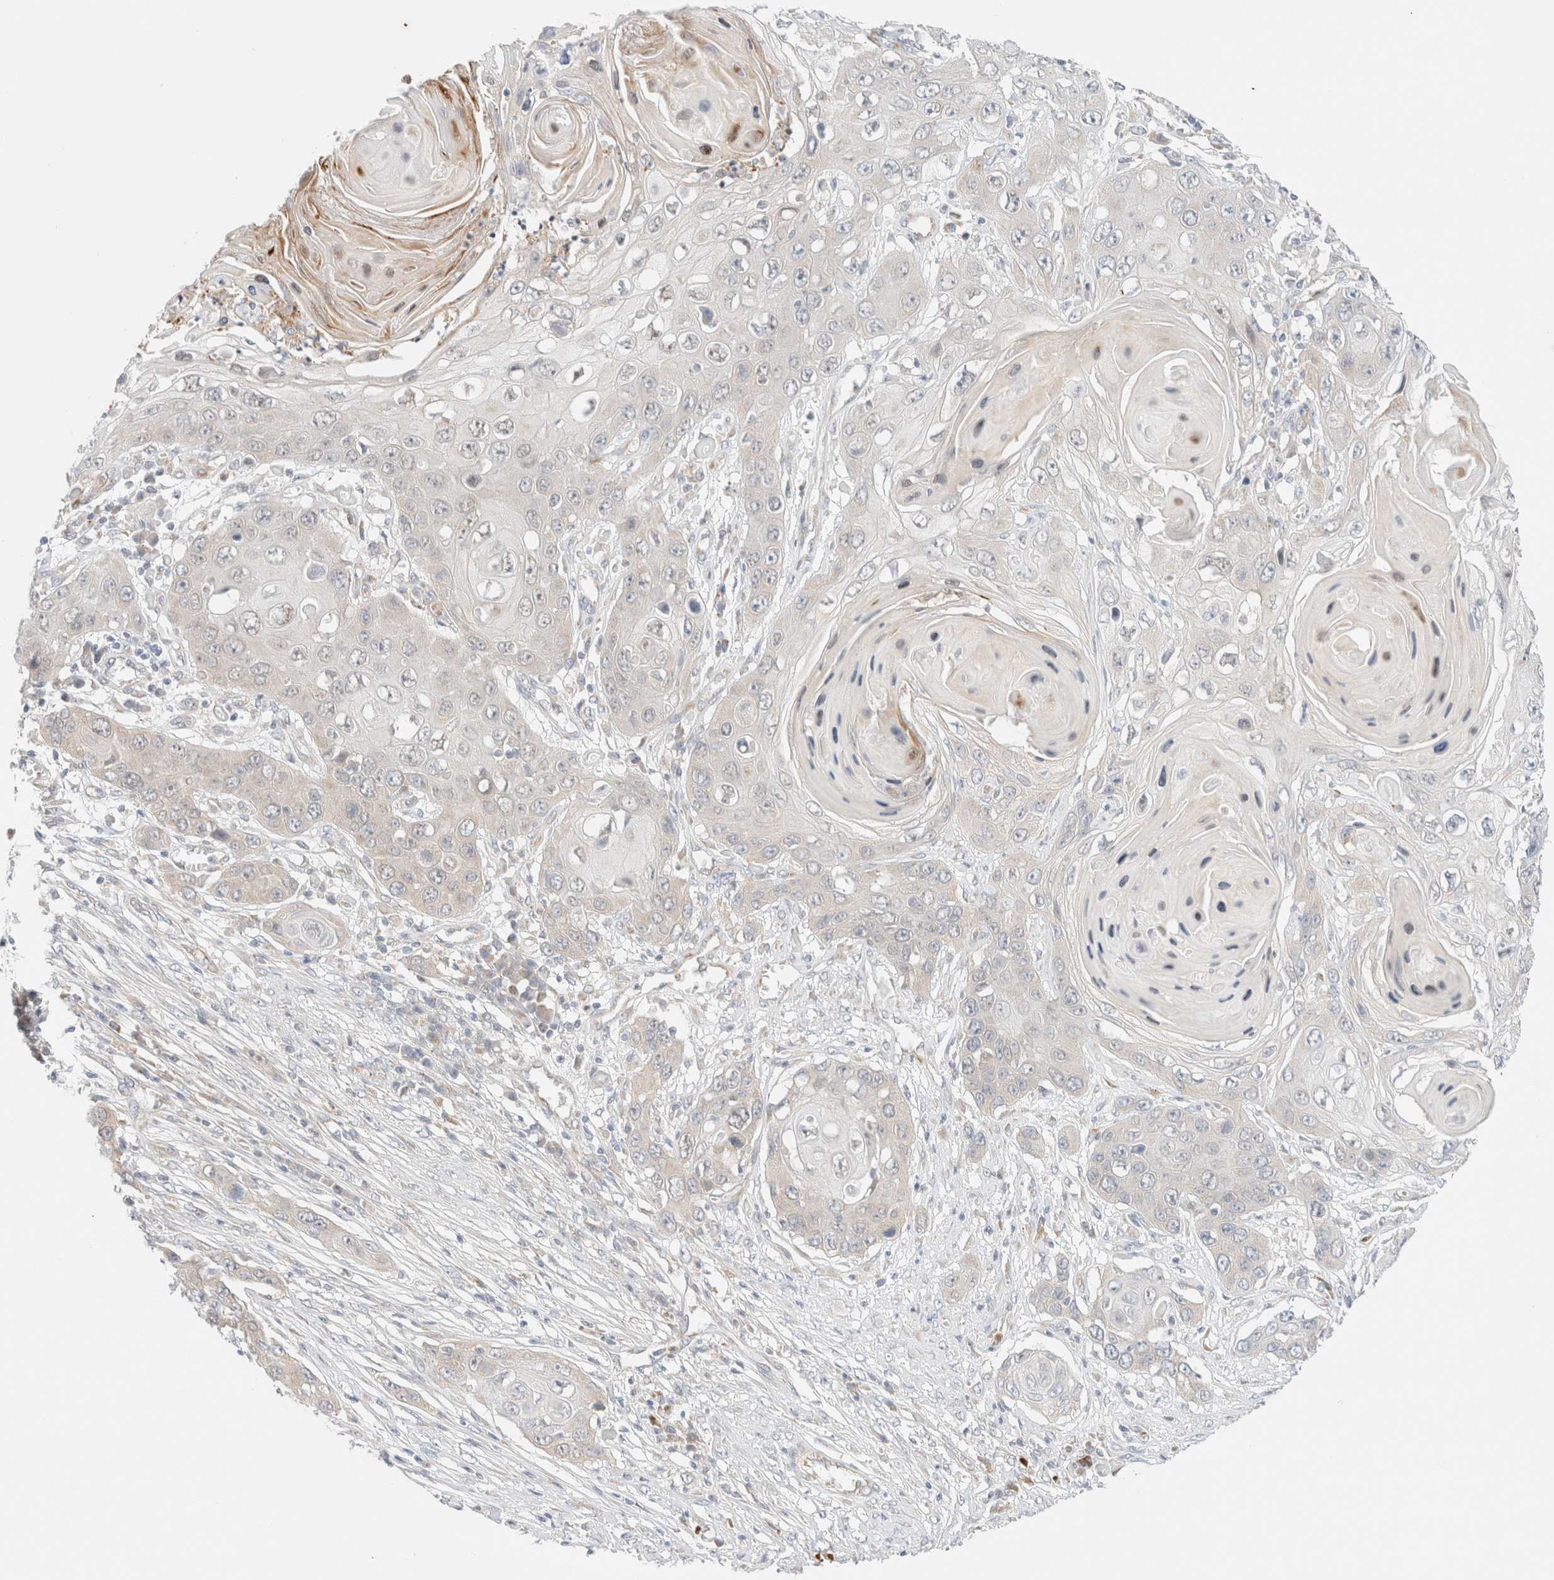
{"staining": {"intensity": "weak", "quantity": "<25%", "location": "cytoplasmic/membranous"}, "tissue": "skin cancer", "cell_type": "Tumor cells", "image_type": "cancer", "snomed": [{"axis": "morphology", "description": "Squamous cell carcinoma, NOS"}, {"axis": "topography", "description": "Skin"}], "caption": "The immunohistochemistry (IHC) micrograph has no significant positivity in tumor cells of skin cancer tissue.", "gene": "UNC13B", "patient": {"sex": "male", "age": 55}}